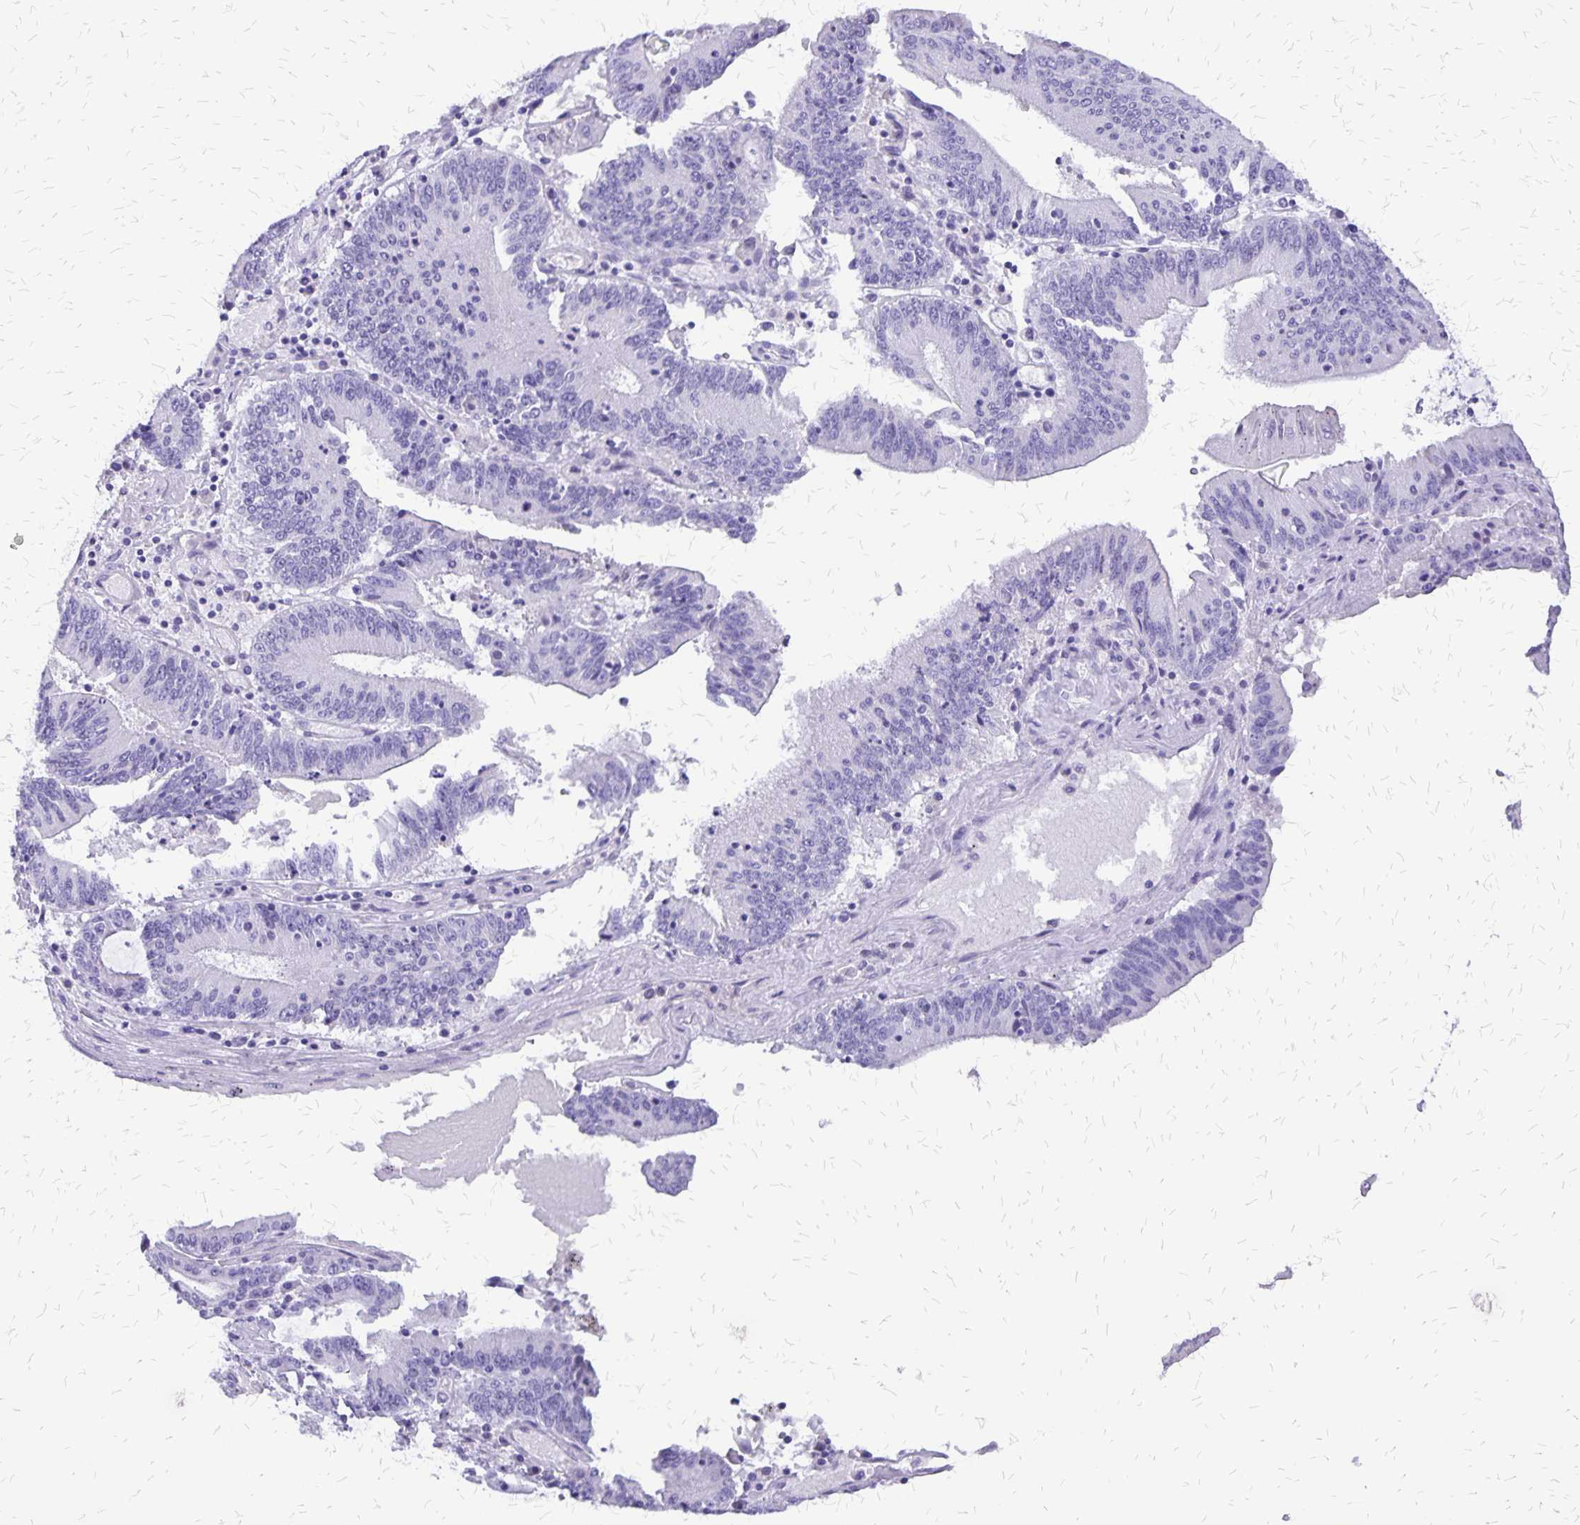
{"staining": {"intensity": "negative", "quantity": "none", "location": "none"}, "tissue": "stomach cancer", "cell_type": "Tumor cells", "image_type": "cancer", "snomed": [{"axis": "morphology", "description": "Adenocarcinoma, NOS"}, {"axis": "topography", "description": "Stomach, upper"}], "caption": "Immunohistochemical staining of human adenocarcinoma (stomach) shows no significant positivity in tumor cells.", "gene": "SLC13A2", "patient": {"sex": "male", "age": 68}}